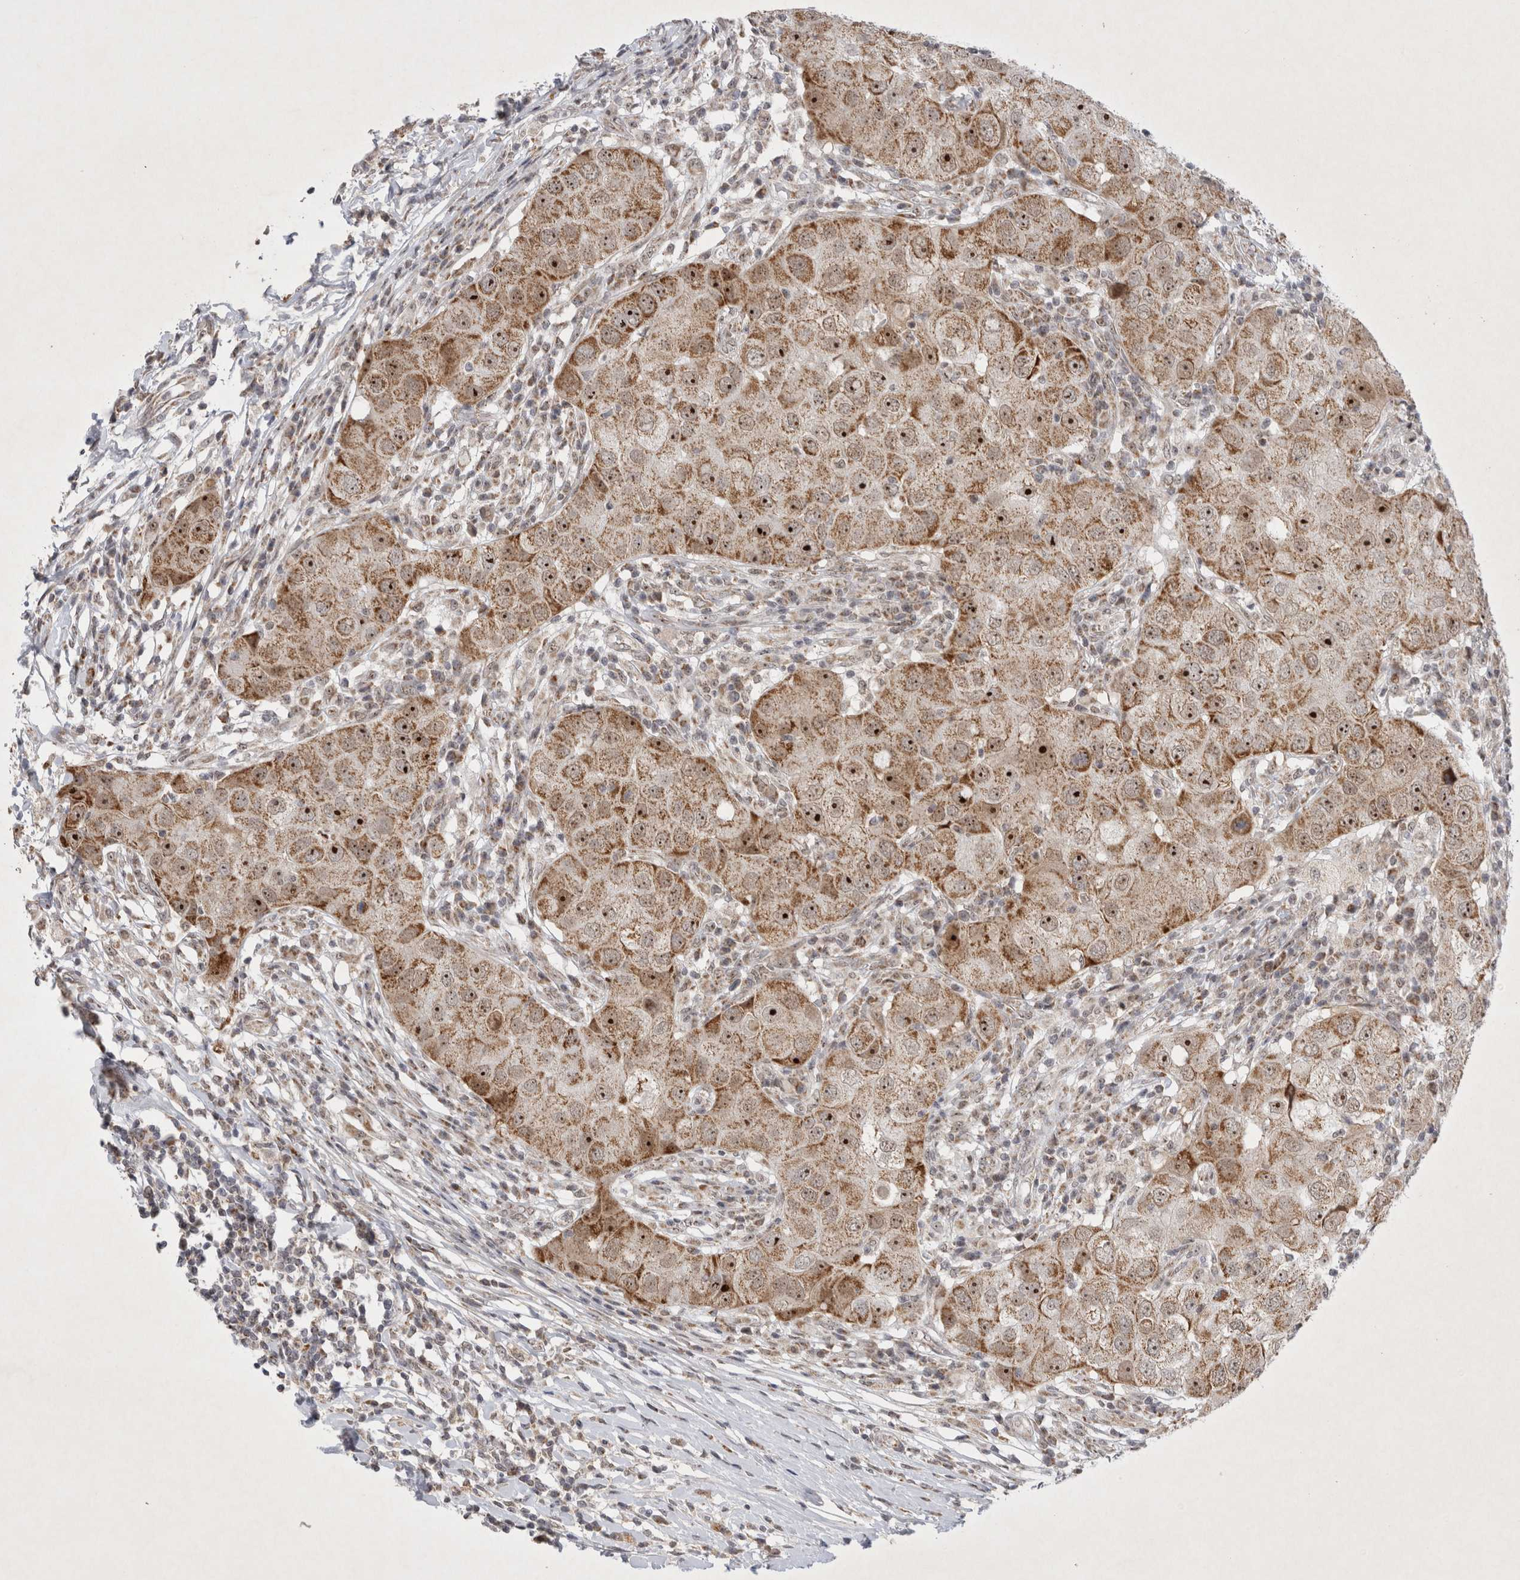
{"staining": {"intensity": "moderate", "quantity": ">75%", "location": "cytoplasmic/membranous,nuclear"}, "tissue": "breast cancer", "cell_type": "Tumor cells", "image_type": "cancer", "snomed": [{"axis": "morphology", "description": "Duct carcinoma"}, {"axis": "topography", "description": "Breast"}], "caption": "This micrograph reveals immunohistochemistry staining of intraductal carcinoma (breast), with medium moderate cytoplasmic/membranous and nuclear positivity in approximately >75% of tumor cells.", "gene": "MRPL37", "patient": {"sex": "female", "age": 27}}